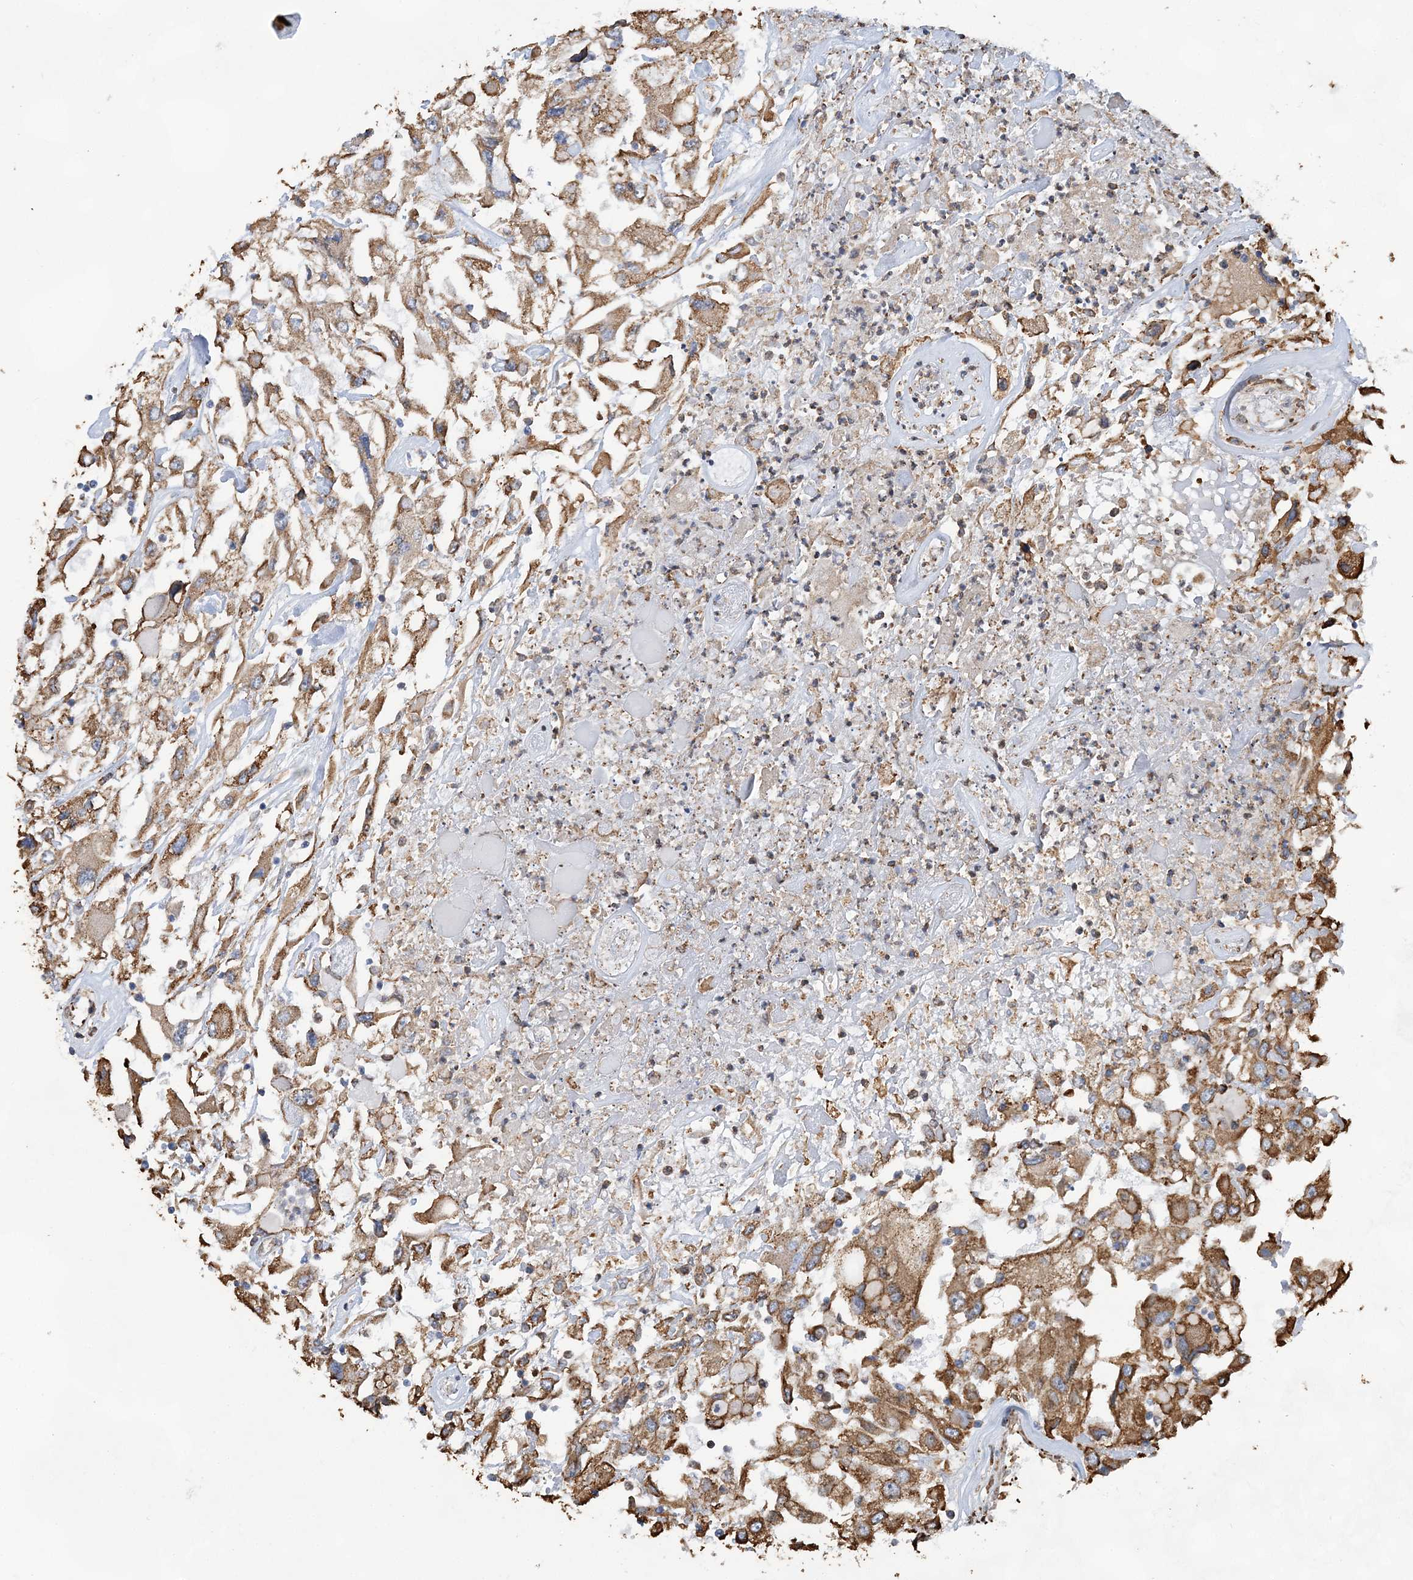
{"staining": {"intensity": "moderate", "quantity": ">75%", "location": "cytoplasmic/membranous"}, "tissue": "renal cancer", "cell_type": "Tumor cells", "image_type": "cancer", "snomed": [{"axis": "morphology", "description": "Adenocarcinoma, NOS"}, {"axis": "topography", "description": "Kidney"}], "caption": "Renal cancer (adenocarcinoma) was stained to show a protein in brown. There is medium levels of moderate cytoplasmic/membranous expression in approximately >75% of tumor cells. (Stains: DAB in brown, nuclei in blue, Microscopy: brightfield microscopy at high magnification).", "gene": "WDR12", "patient": {"sex": "female", "age": 52}}